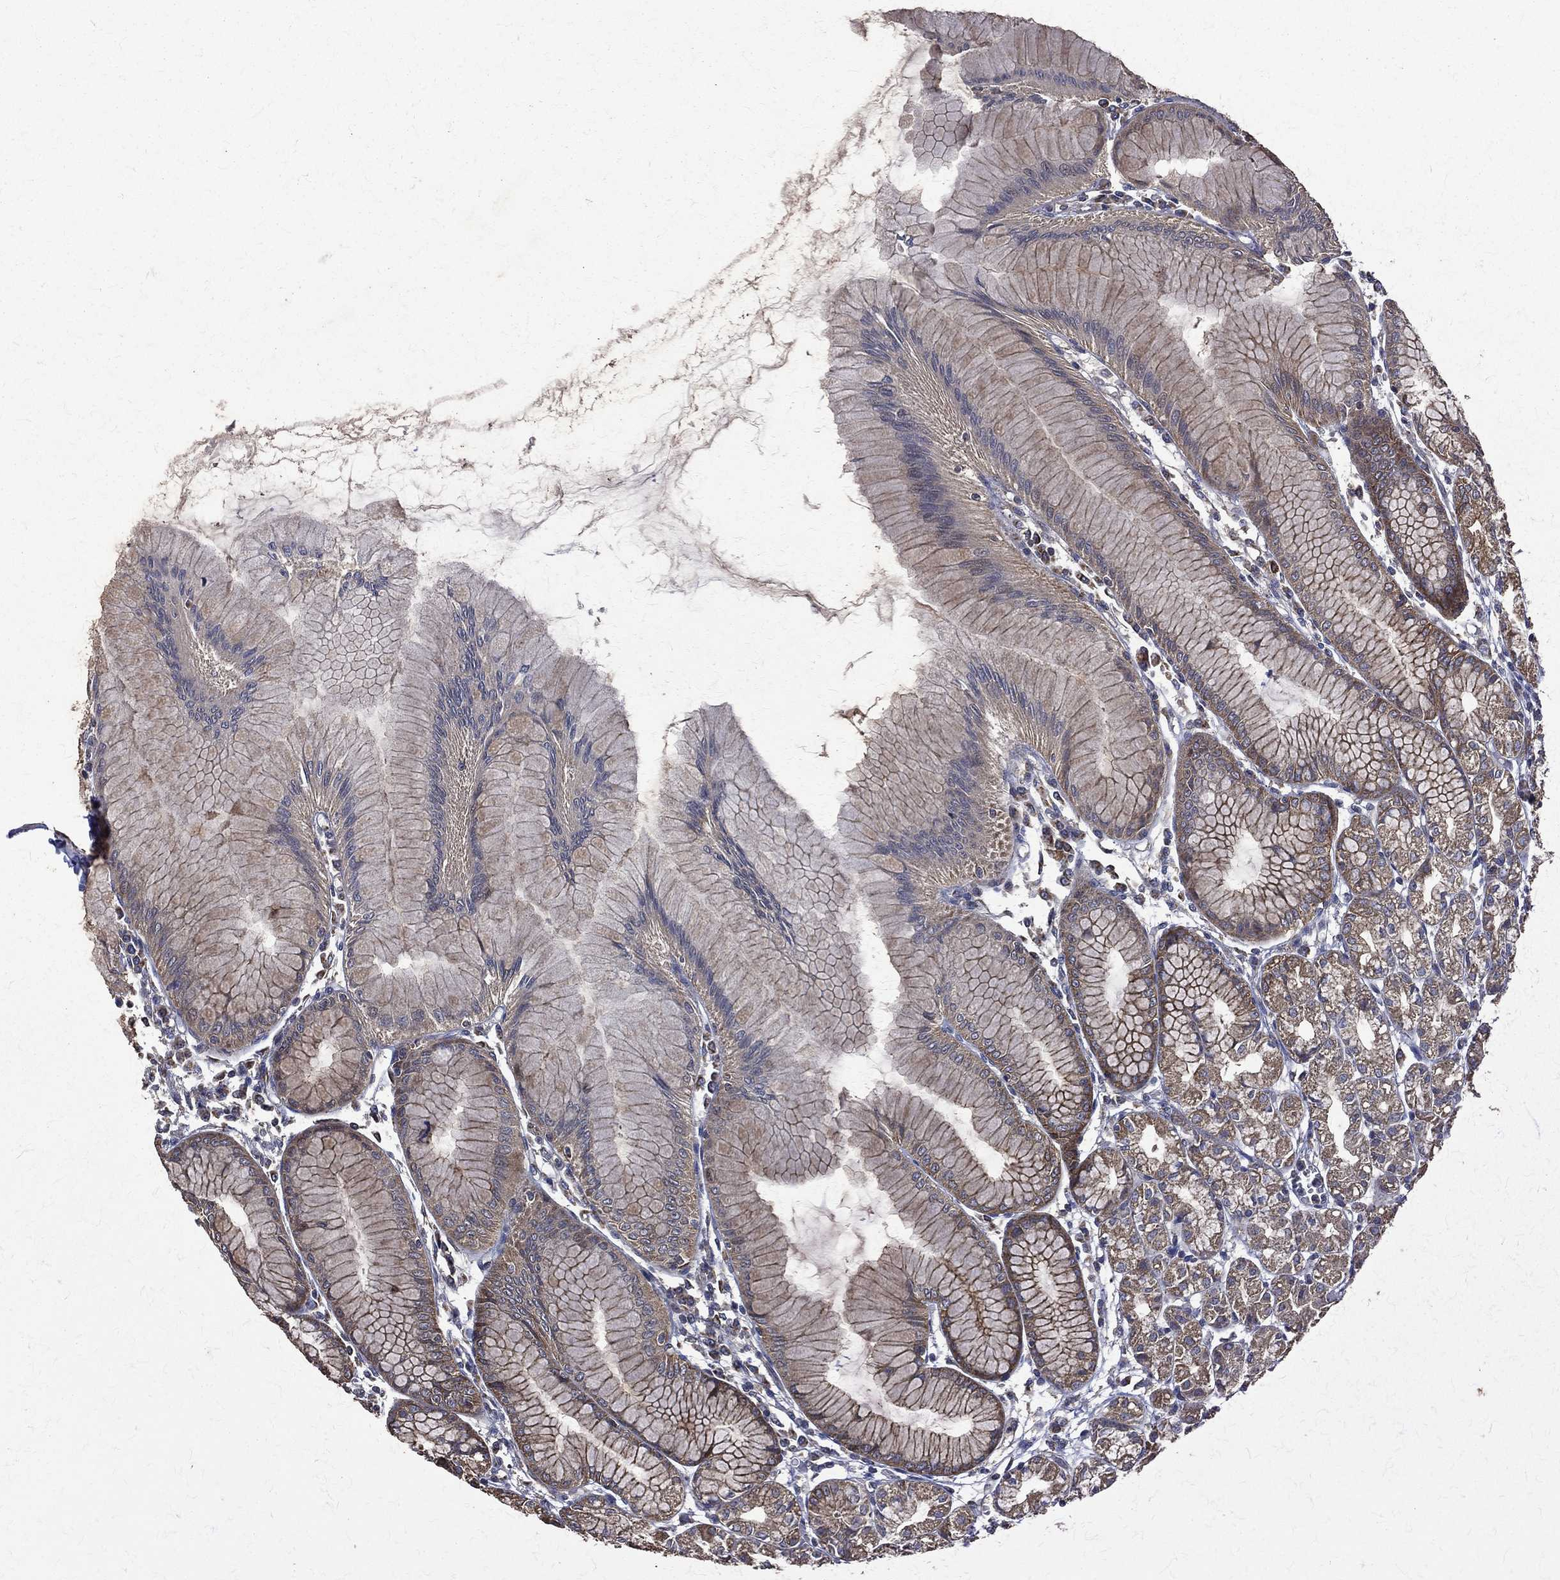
{"staining": {"intensity": "moderate", "quantity": "25%-75%", "location": "cytoplasmic/membranous"}, "tissue": "stomach", "cell_type": "Glandular cells", "image_type": "normal", "snomed": [{"axis": "morphology", "description": "Normal tissue, NOS"}, {"axis": "topography", "description": "Stomach"}], "caption": "Stomach stained with a brown dye demonstrates moderate cytoplasmic/membranous positive staining in approximately 25%-75% of glandular cells.", "gene": "RPGR", "patient": {"sex": "female", "age": 57}}